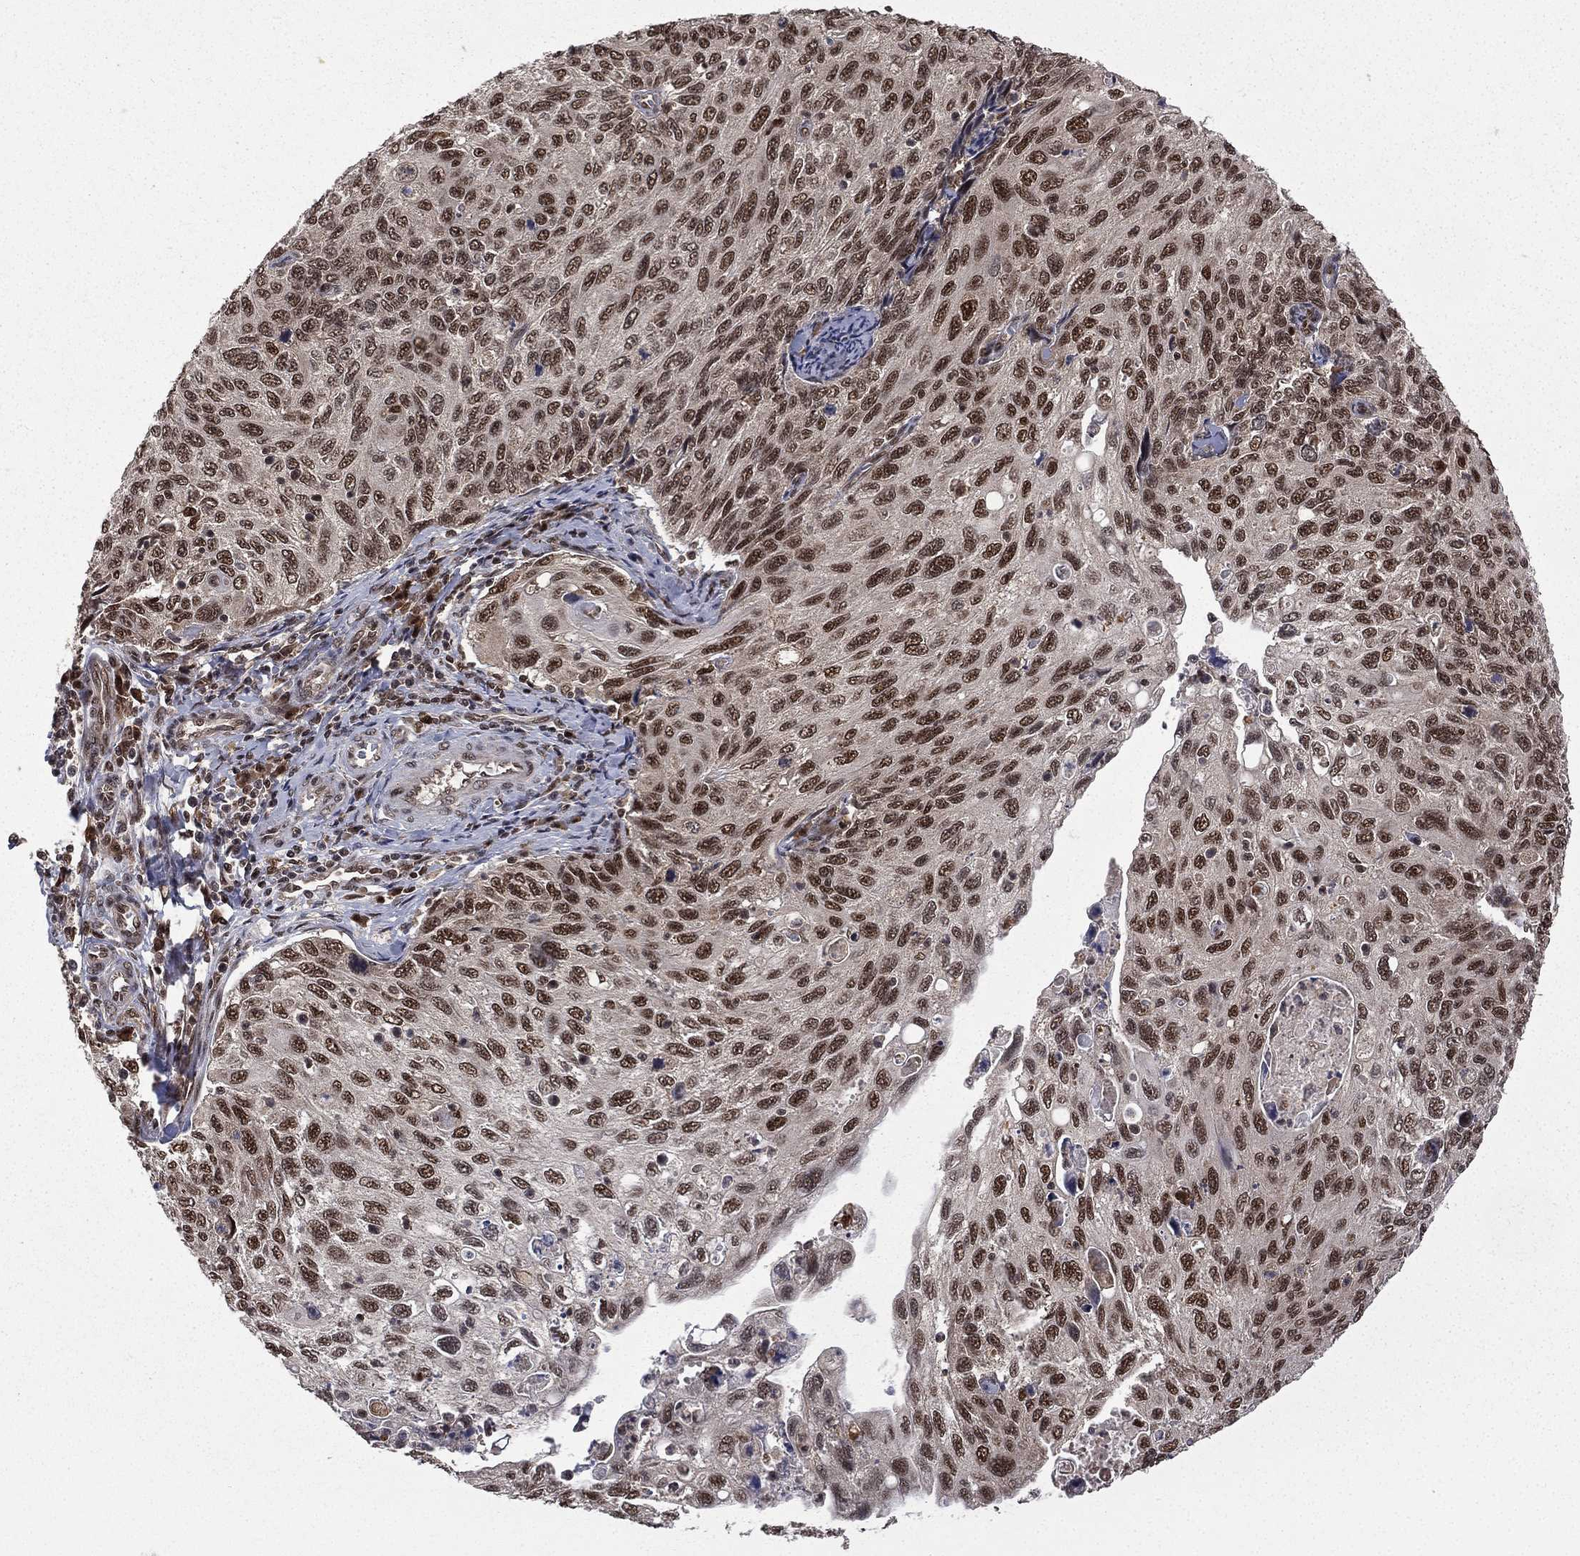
{"staining": {"intensity": "strong", "quantity": "25%-75%", "location": "nuclear"}, "tissue": "cervical cancer", "cell_type": "Tumor cells", "image_type": "cancer", "snomed": [{"axis": "morphology", "description": "Squamous cell carcinoma, NOS"}, {"axis": "topography", "description": "Cervix"}], "caption": "A brown stain shows strong nuclear expression of a protein in cervical cancer tumor cells.", "gene": "JMJD6", "patient": {"sex": "female", "age": 70}}